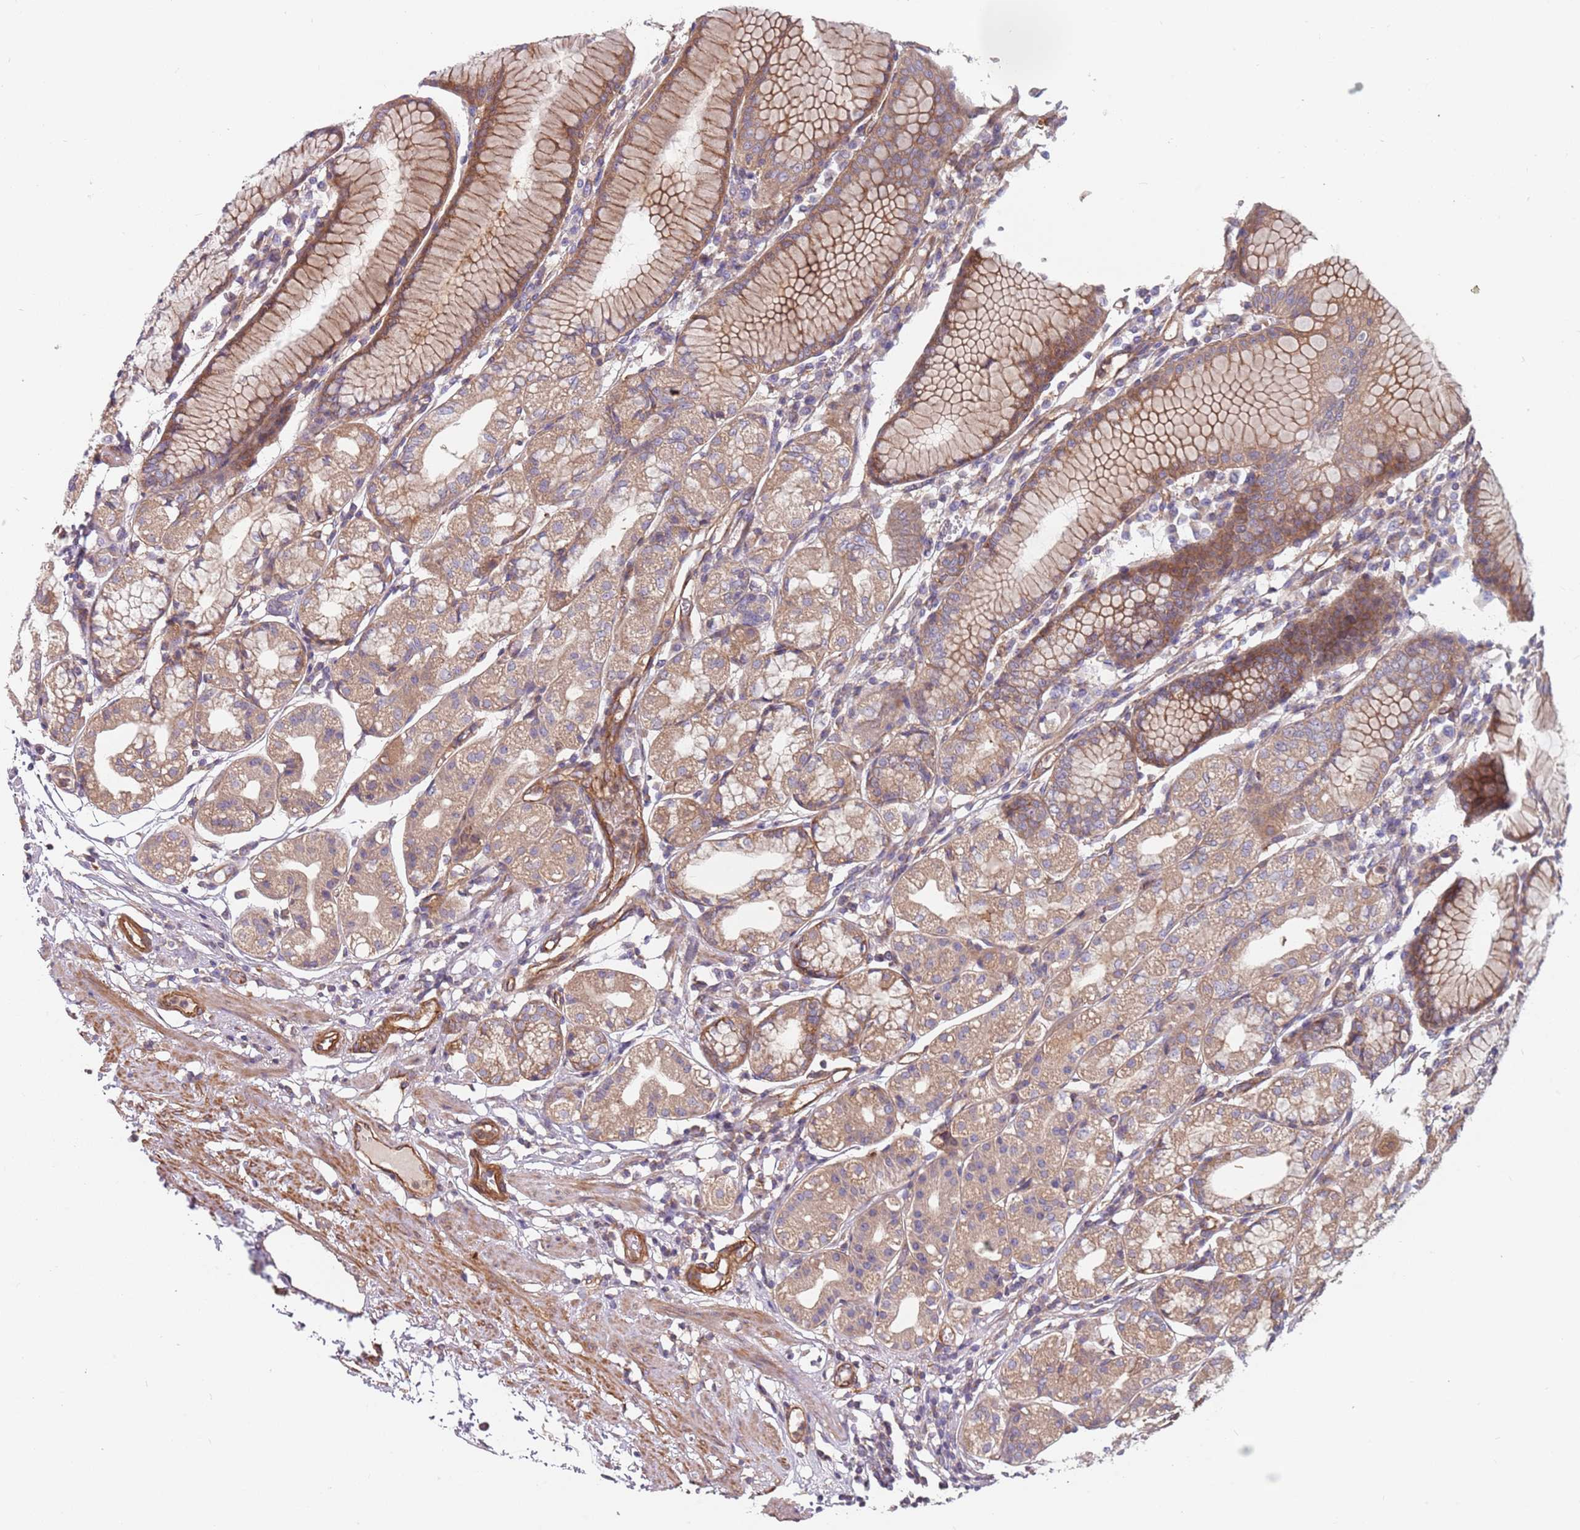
{"staining": {"intensity": "moderate", "quantity": ">75%", "location": "cytoplasmic/membranous"}, "tissue": "stomach", "cell_type": "Glandular cells", "image_type": "normal", "snomed": [{"axis": "morphology", "description": "Normal tissue, NOS"}, {"axis": "topography", "description": "Stomach"}], "caption": "Immunohistochemistry (IHC) image of unremarkable stomach: human stomach stained using immunohistochemistry (IHC) reveals medium levels of moderate protein expression localized specifically in the cytoplasmic/membranous of glandular cells, appearing as a cytoplasmic/membranous brown color.", "gene": "SPDL1", "patient": {"sex": "female", "age": 57}}